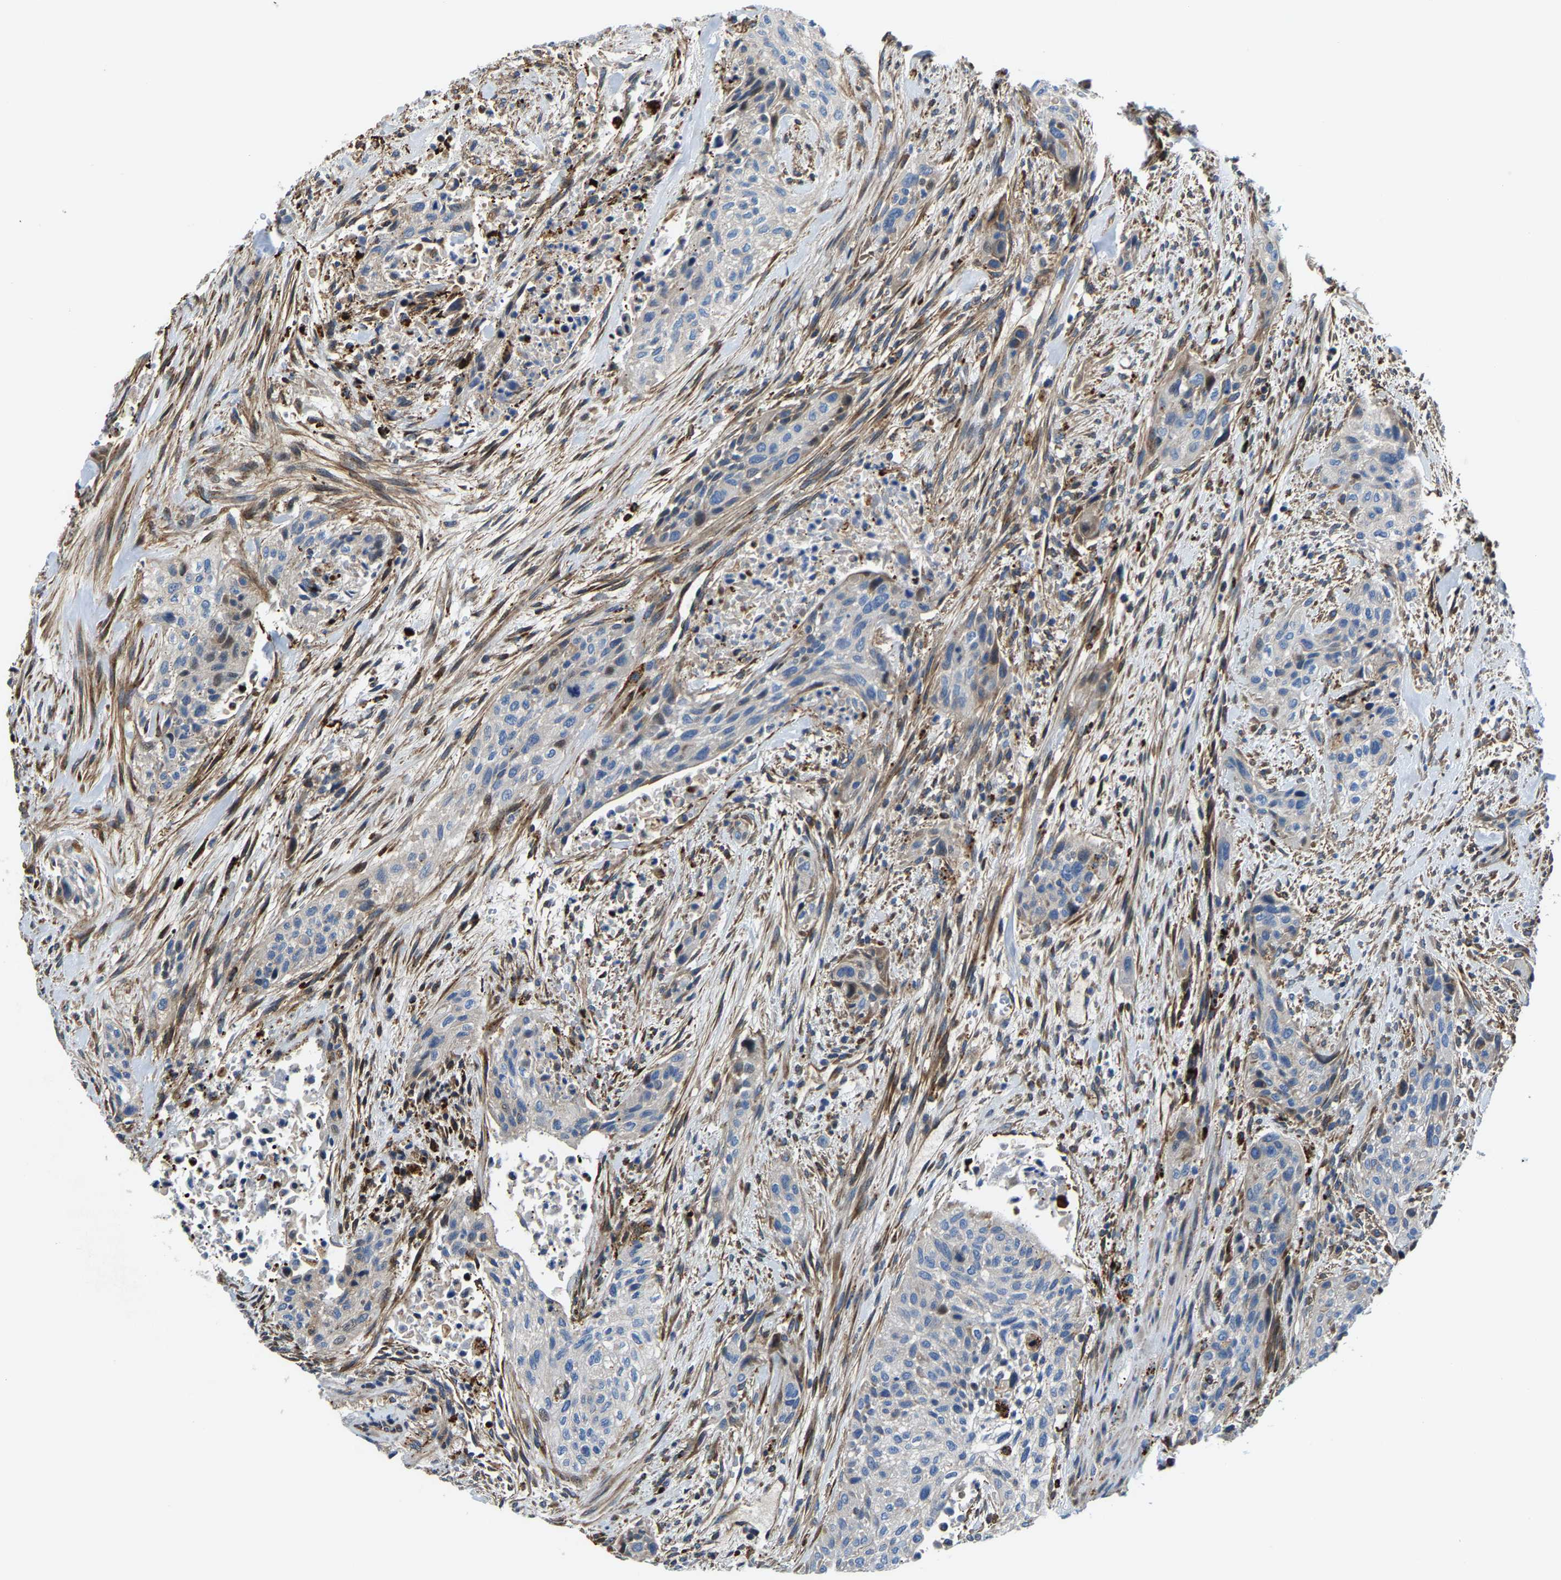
{"staining": {"intensity": "negative", "quantity": "none", "location": "none"}, "tissue": "urothelial cancer", "cell_type": "Tumor cells", "image_type": "cancer", "snomed": [{"axis": "morphology", "description": "Urothelial carcinoma, Low grade"}, {"axis": "morphology", "description": "Urothelial carcinoma, High grade"}, {"axis": "topography", "description": "Urinary bladder"}], "caption": "The image shows no significant expression in tumor cells of low-grade urothelial carcinoma.", "gene": "DPP7", "patient": {"sex": "male", "age": 35}}